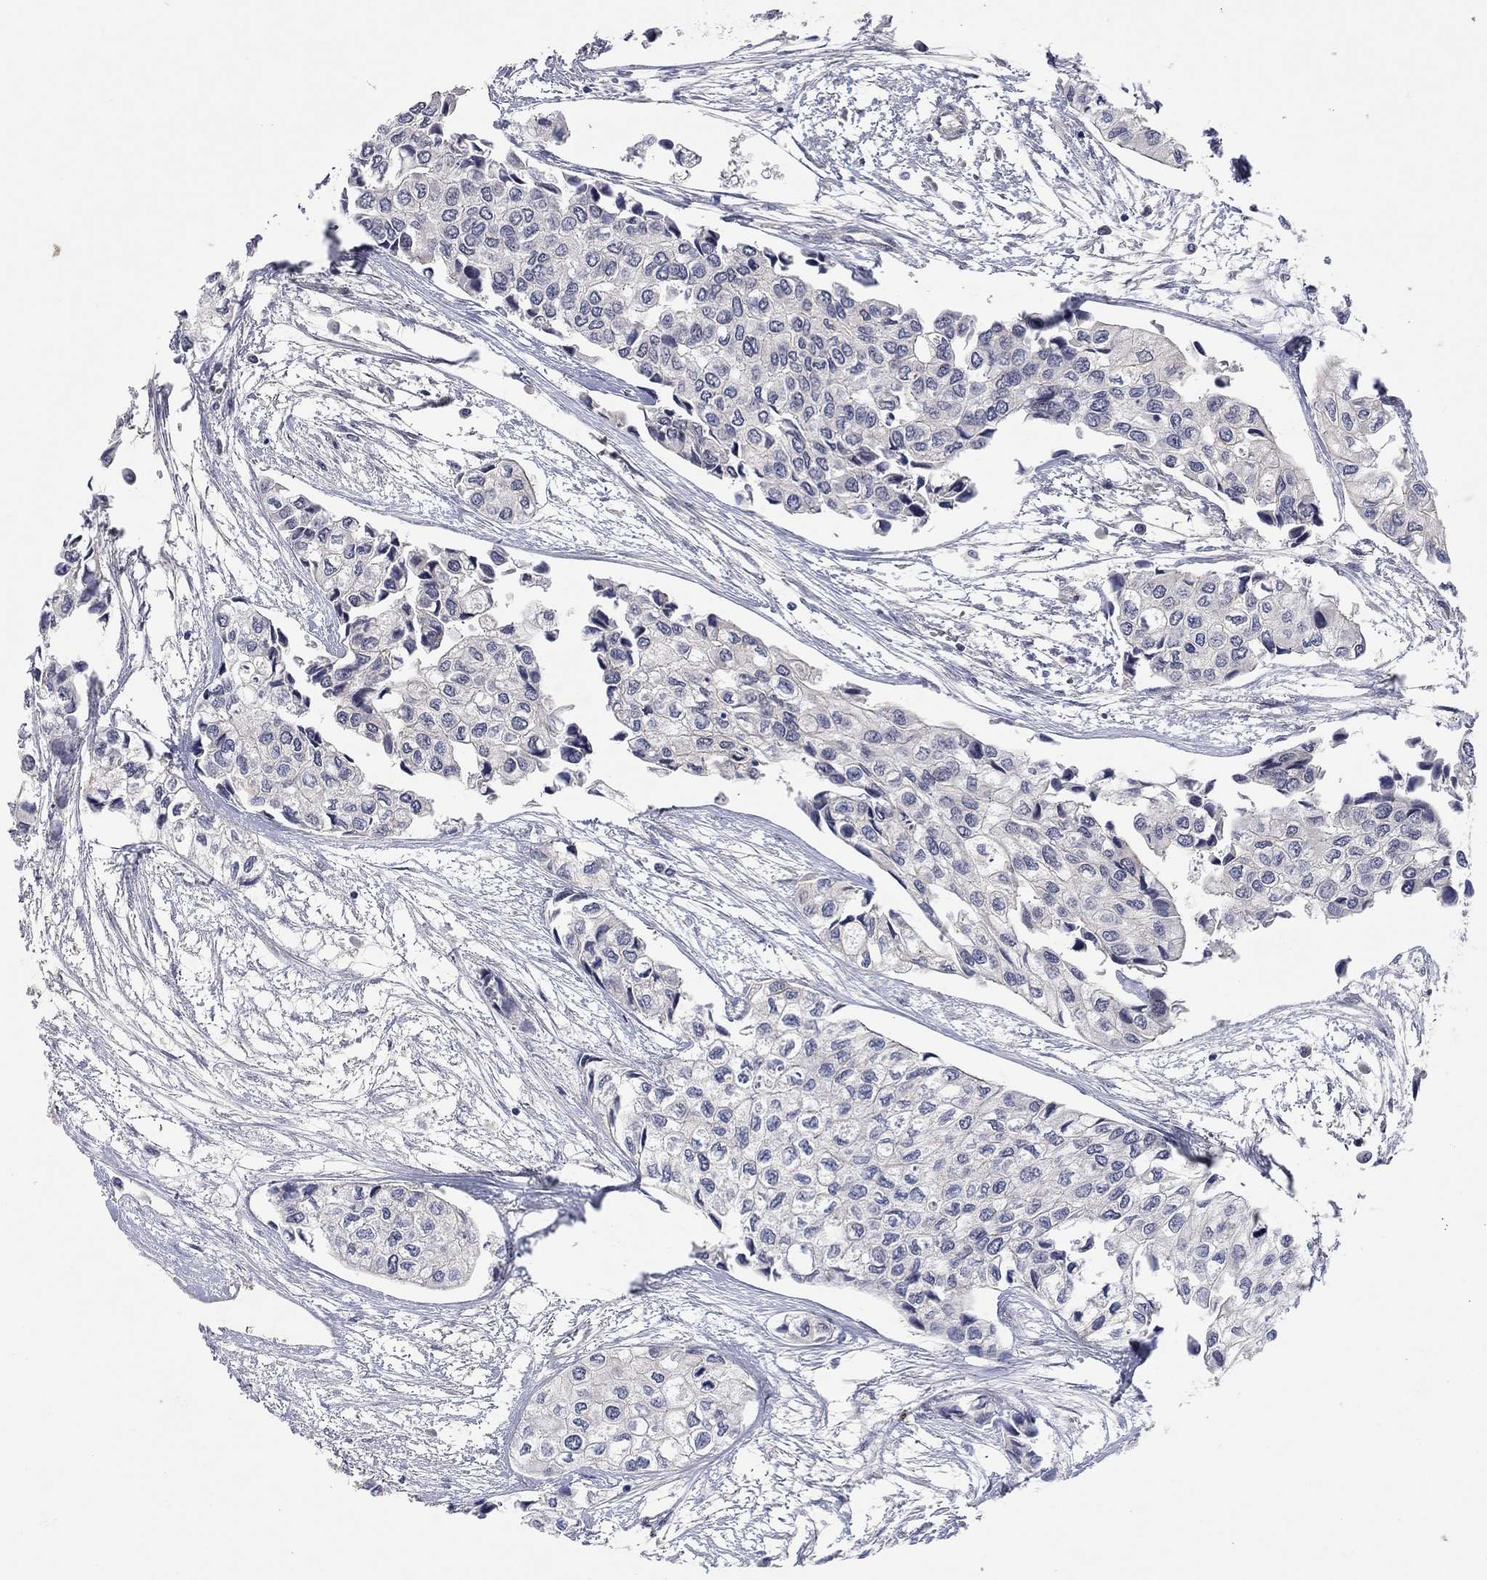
{"staining": {"intensity": "negative", "quantity": "none", "location": "none"}, "tissue": "urothelial cancer", "cell_type": "Tumor cells", "image_type": "cancer", "snomed": [{"axis": "morphology", "description": "Urothelial carcinoma, High grade"}, {"axis": "topography", "description": "Urinary bladder"}], "caption": "Urothelial cancer stained for a protein using immunohistochemistry (IHC) displays no expression tumor cells.", "gene": "WASF3", "patient": {"sex": "male", "age": 73}}